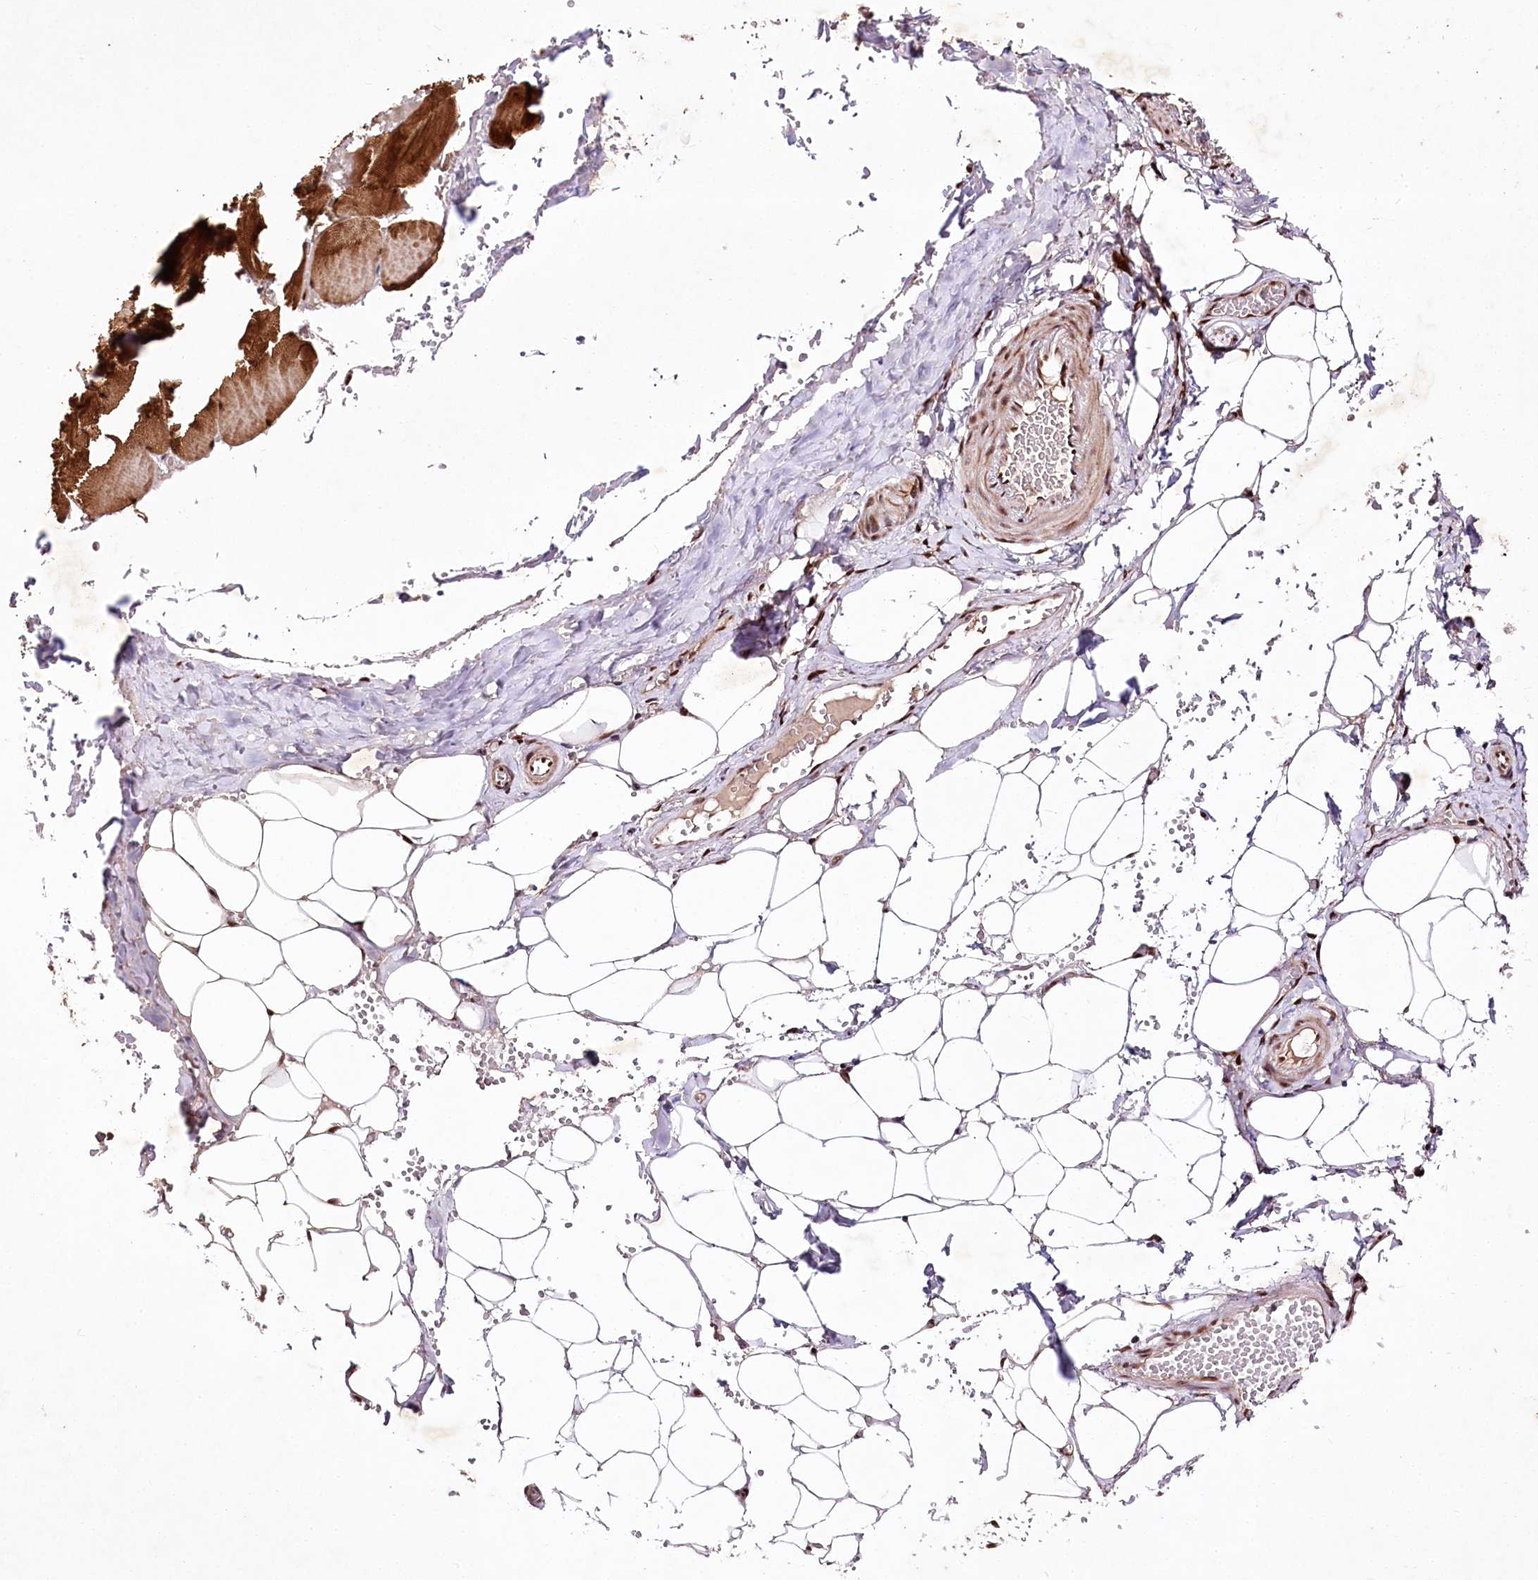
{"staining": {"intensity": "strong", "quantity": ">75%", "location": "nuclear"}, "tissue": "adipose tissue", "cell_type": "Adipocytes", "image_type": "normal", "snomed": [{"axis": "morphology", "description": "Normal tissue, NOS"}, {"axis": "topography", "description": "Skeletal muscle"}, {"axis": "topography", "description": "Peripheral nerve tissue"}], "caption": "This photomicrograph shows IHC staining of normal human adipose tissue, with high strong nuclear expression in approximately >75% of adipocytes.", "gene": "DMP1", "patient": {"sex": "female", "age": 55}}